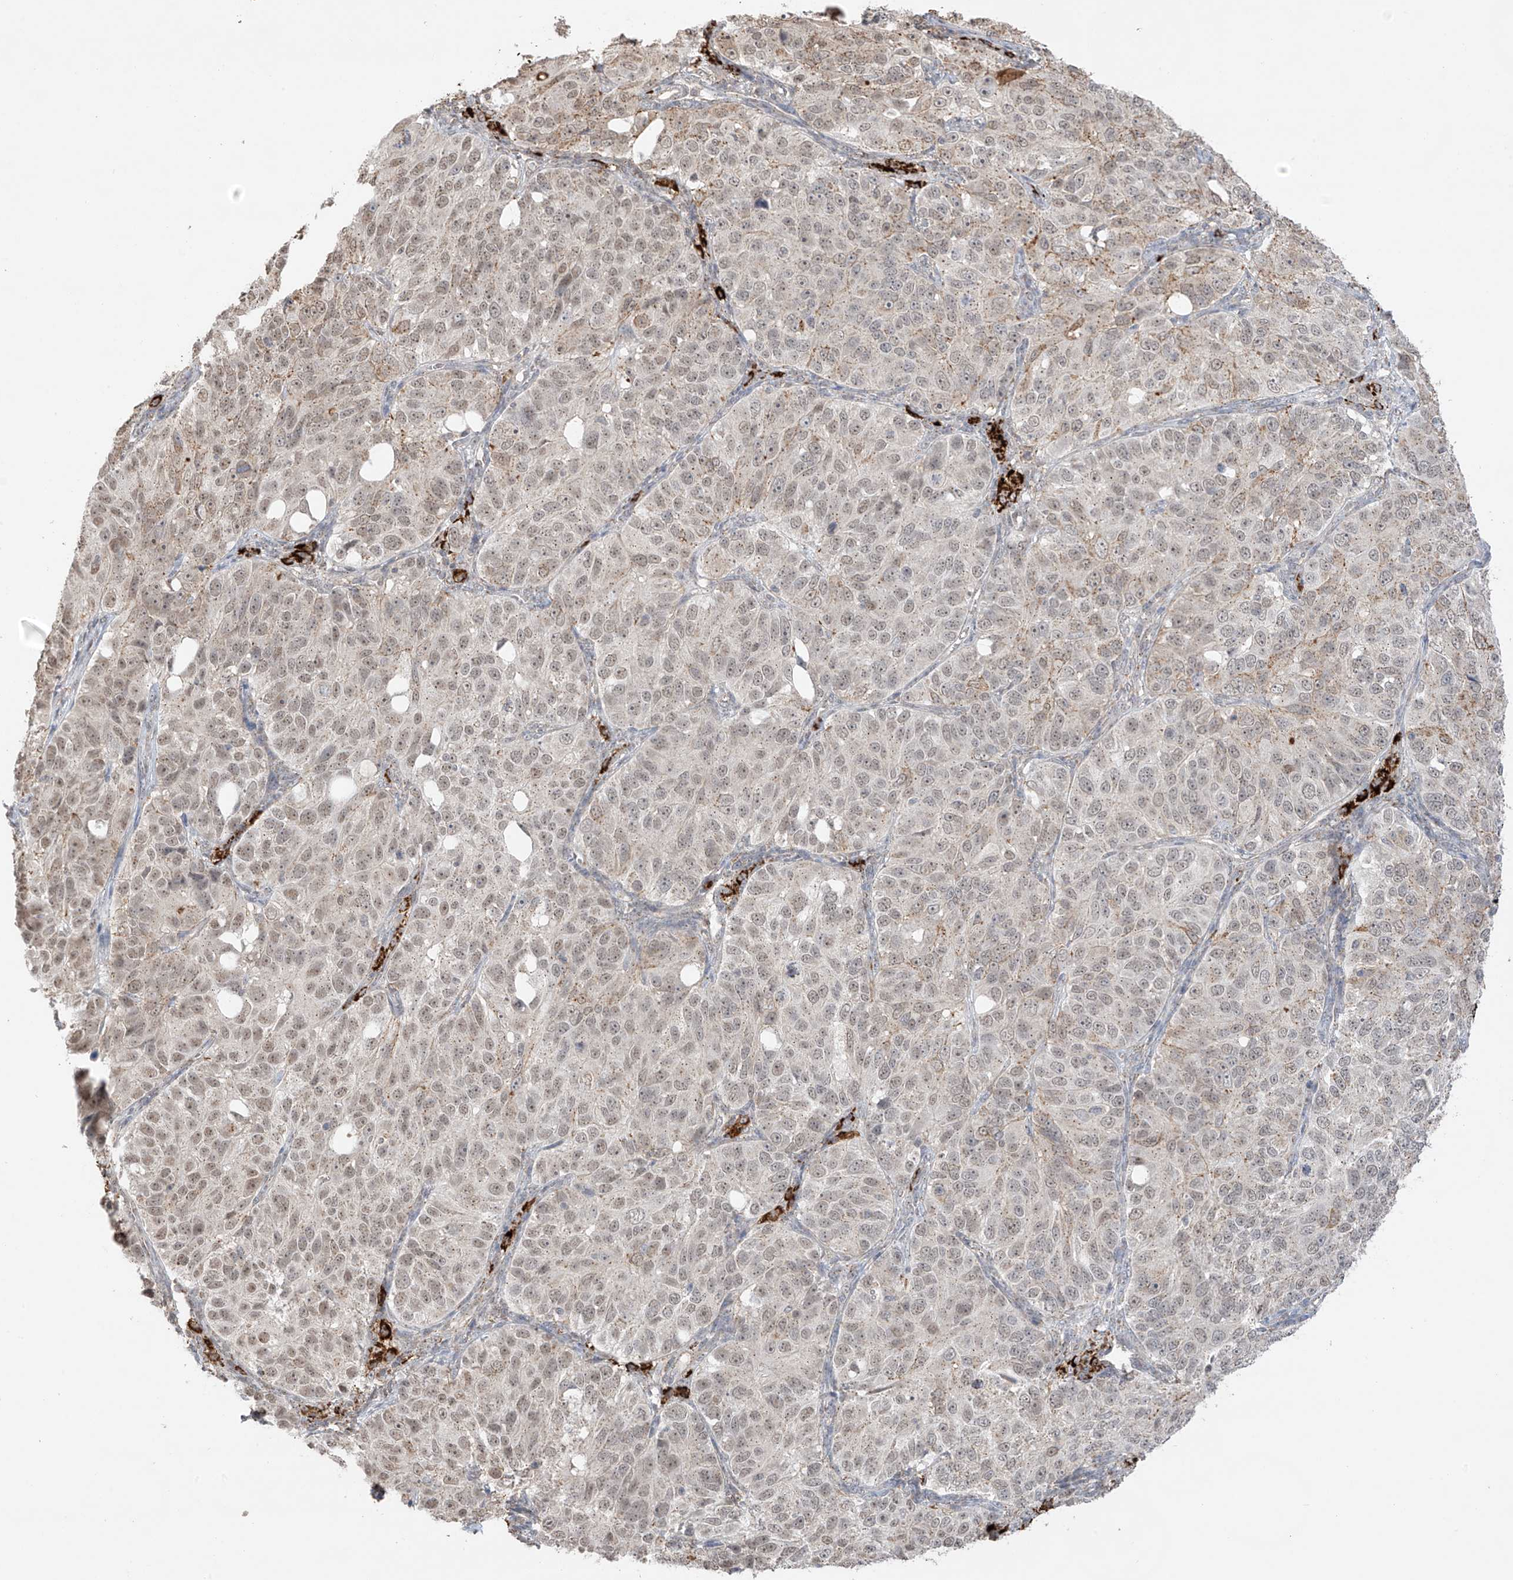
{"staining": {"intensity": "weak", "quantity": "25%-75%", "location": "cytoplasmic/membranous,nuclear"}, "tissue": "ovarian cancer", "cell_type": "Tumor cells", "image_type": "cancer", "snomed": [{"axis": "morphology", "description": "Carcinoma, endometroid"}, {"axis": "topography", "description": "Ovary"}], "caption": "Ovarian endometroid carcinoma was stained to show a protein in brown. There is low levels of weak cytoplasmic/membranous and nuclear staining in approximately 25%-75% of tumor cells. (IHC, brightfield microscopy, high magnification).", "gene": "N4BP3", "patient": {"sex": "female", "age": 51}}